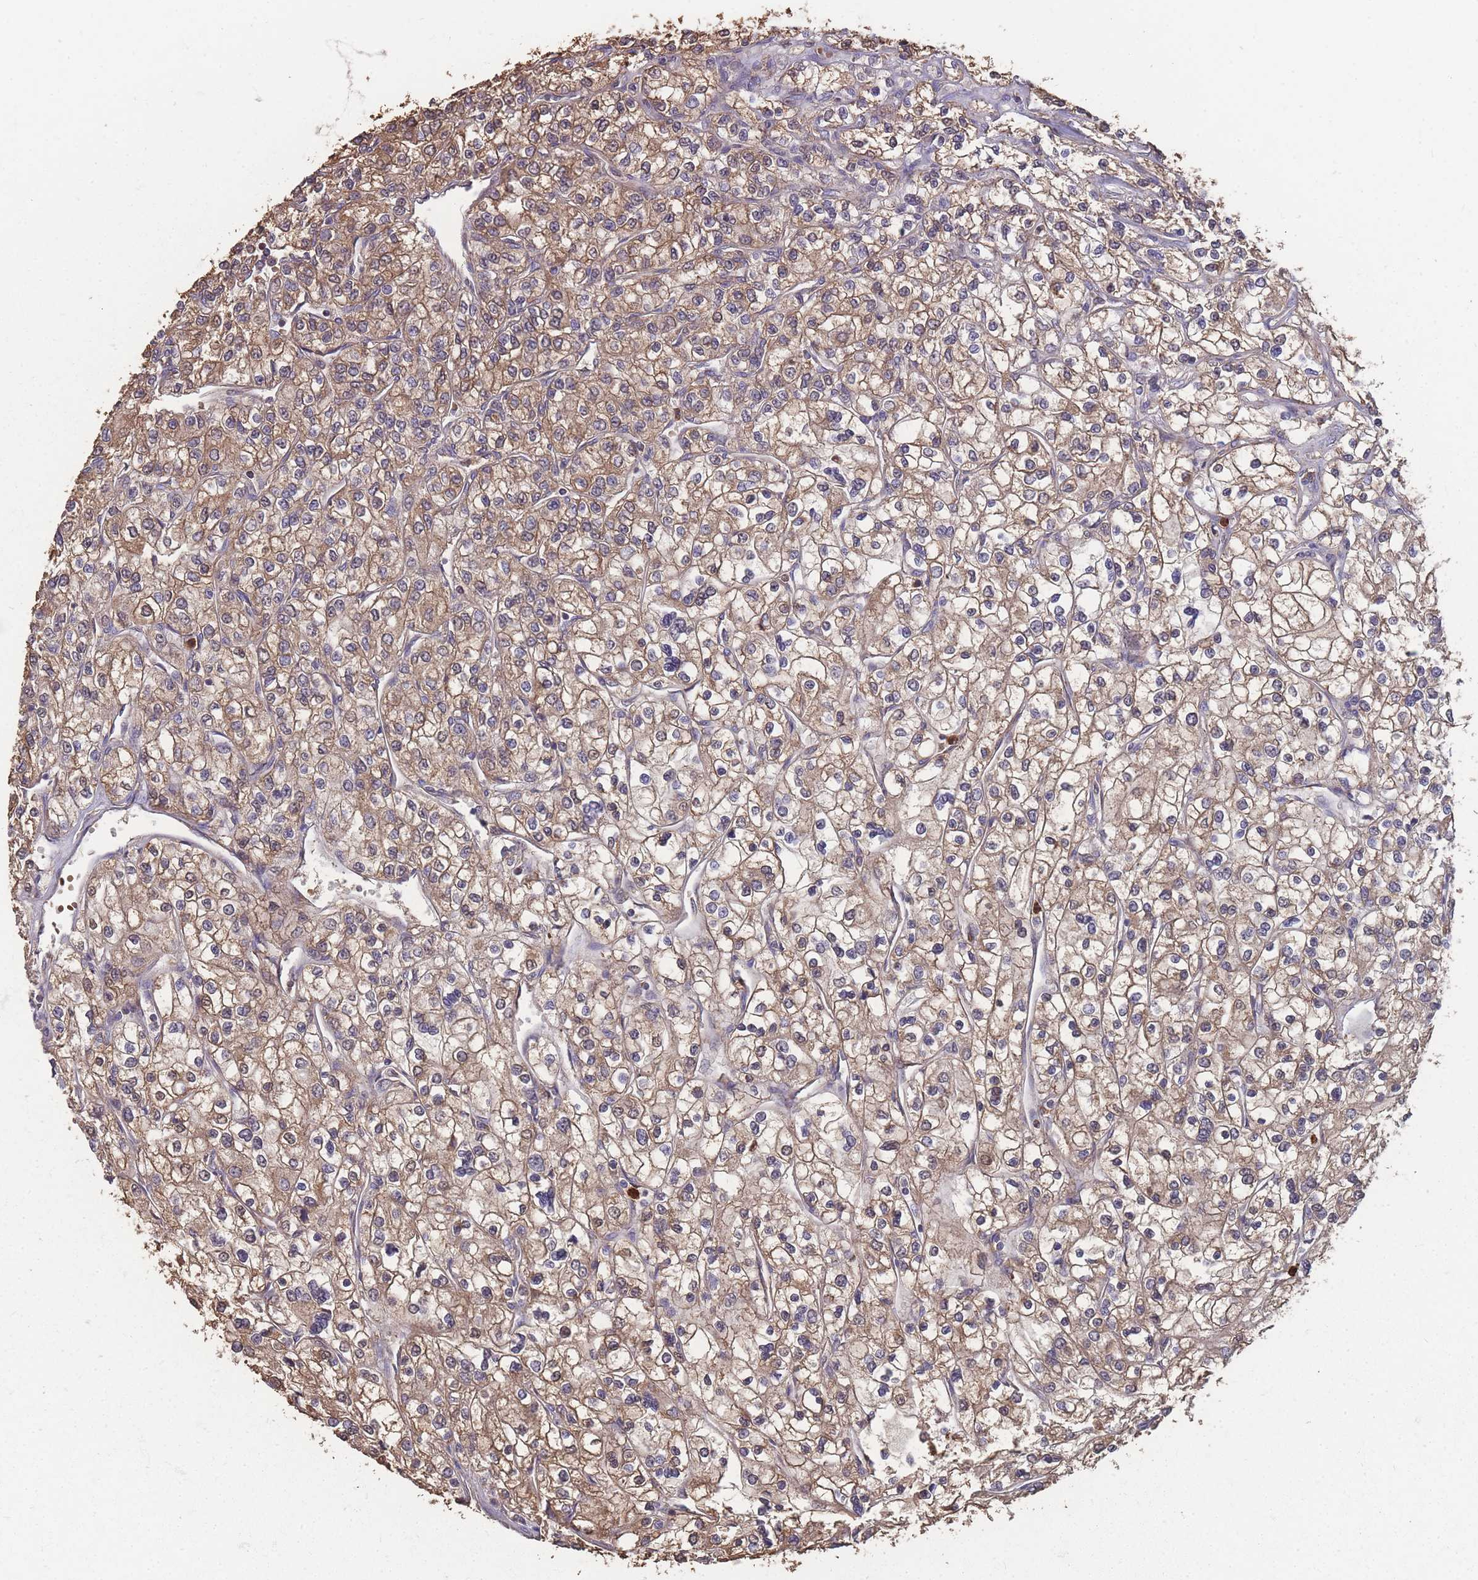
{"staining": {"intensity": "moderate", "quantity": ">75%", "location": "cytoplasmic/membranous"}, "tissue": "renal cancer", "cell_type": "Tumor cells", "image_type": "cancer", "snomed": [{"axis": "morphology", "description": "Adenocarcinoma, NOS"}, {"axis": "topography", "description": "Kidney"}], "caption": "A brown stain highlights moderate cytoplasmic/membranous positivity of a protein in renal cancer tumor cells.", "gene": "SLC35B4", "patient": {"sex": "male", "age": 80}}